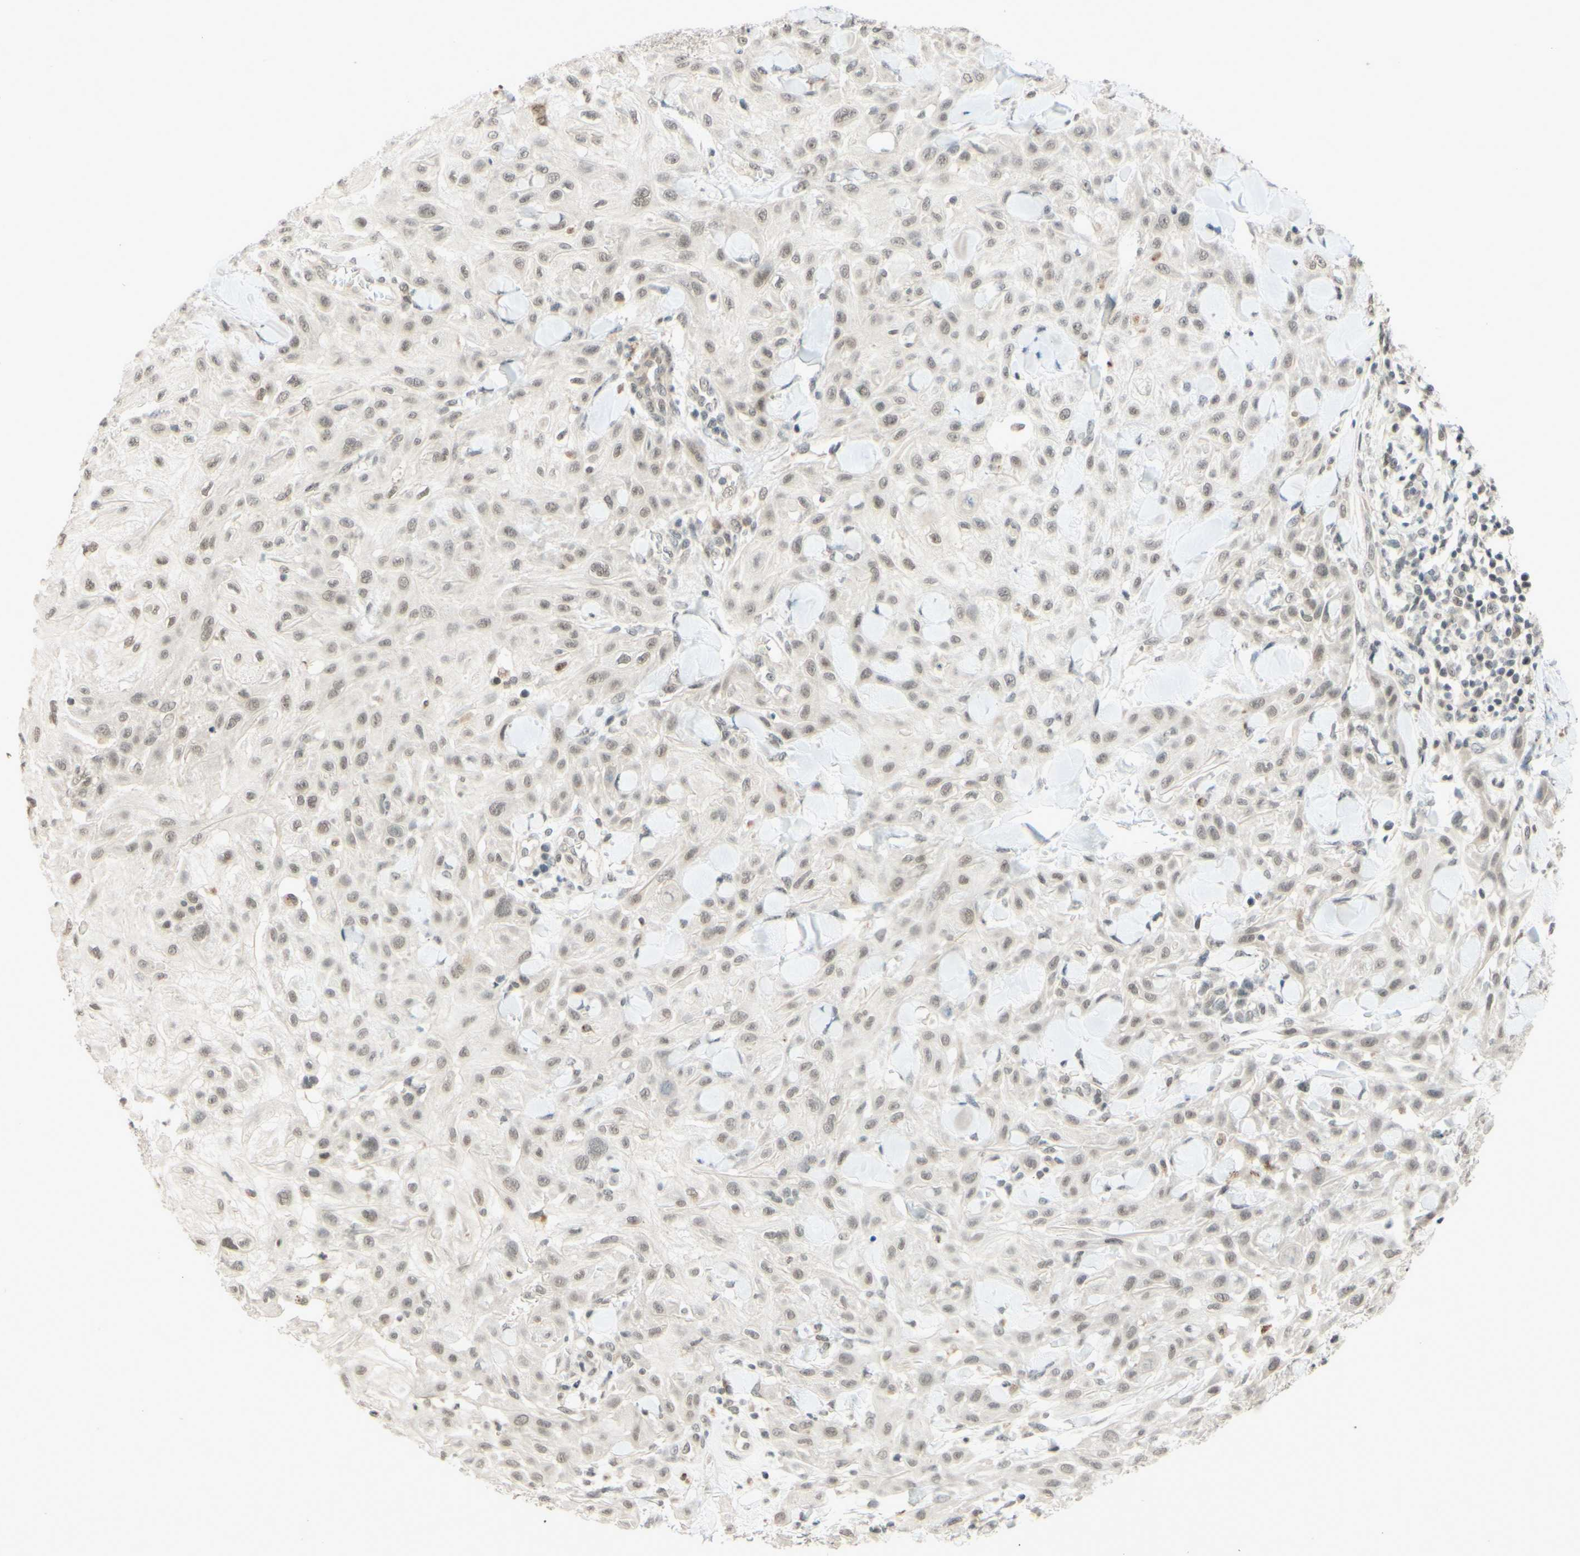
{"staining": {"intensity": "weak", "quantity": ">75%", "location": "nuclear"}, "tissue": "skin cancer", "cell_type": "Tumor cells", "image_type": "cancer", "snomed": [{"axis": "morphology", "description": "Squamous cell carcinoma, NOS"}, {"axis": "topography", "description": "Skin"}], "caption": "The micrograph shows a brown stain indicating the presence of a protein in the nuclear of tumor cells in skin squamous cell carcinoma.", "gene": "SMARCB1", "patient": {"sex": "male", "age": 24}}